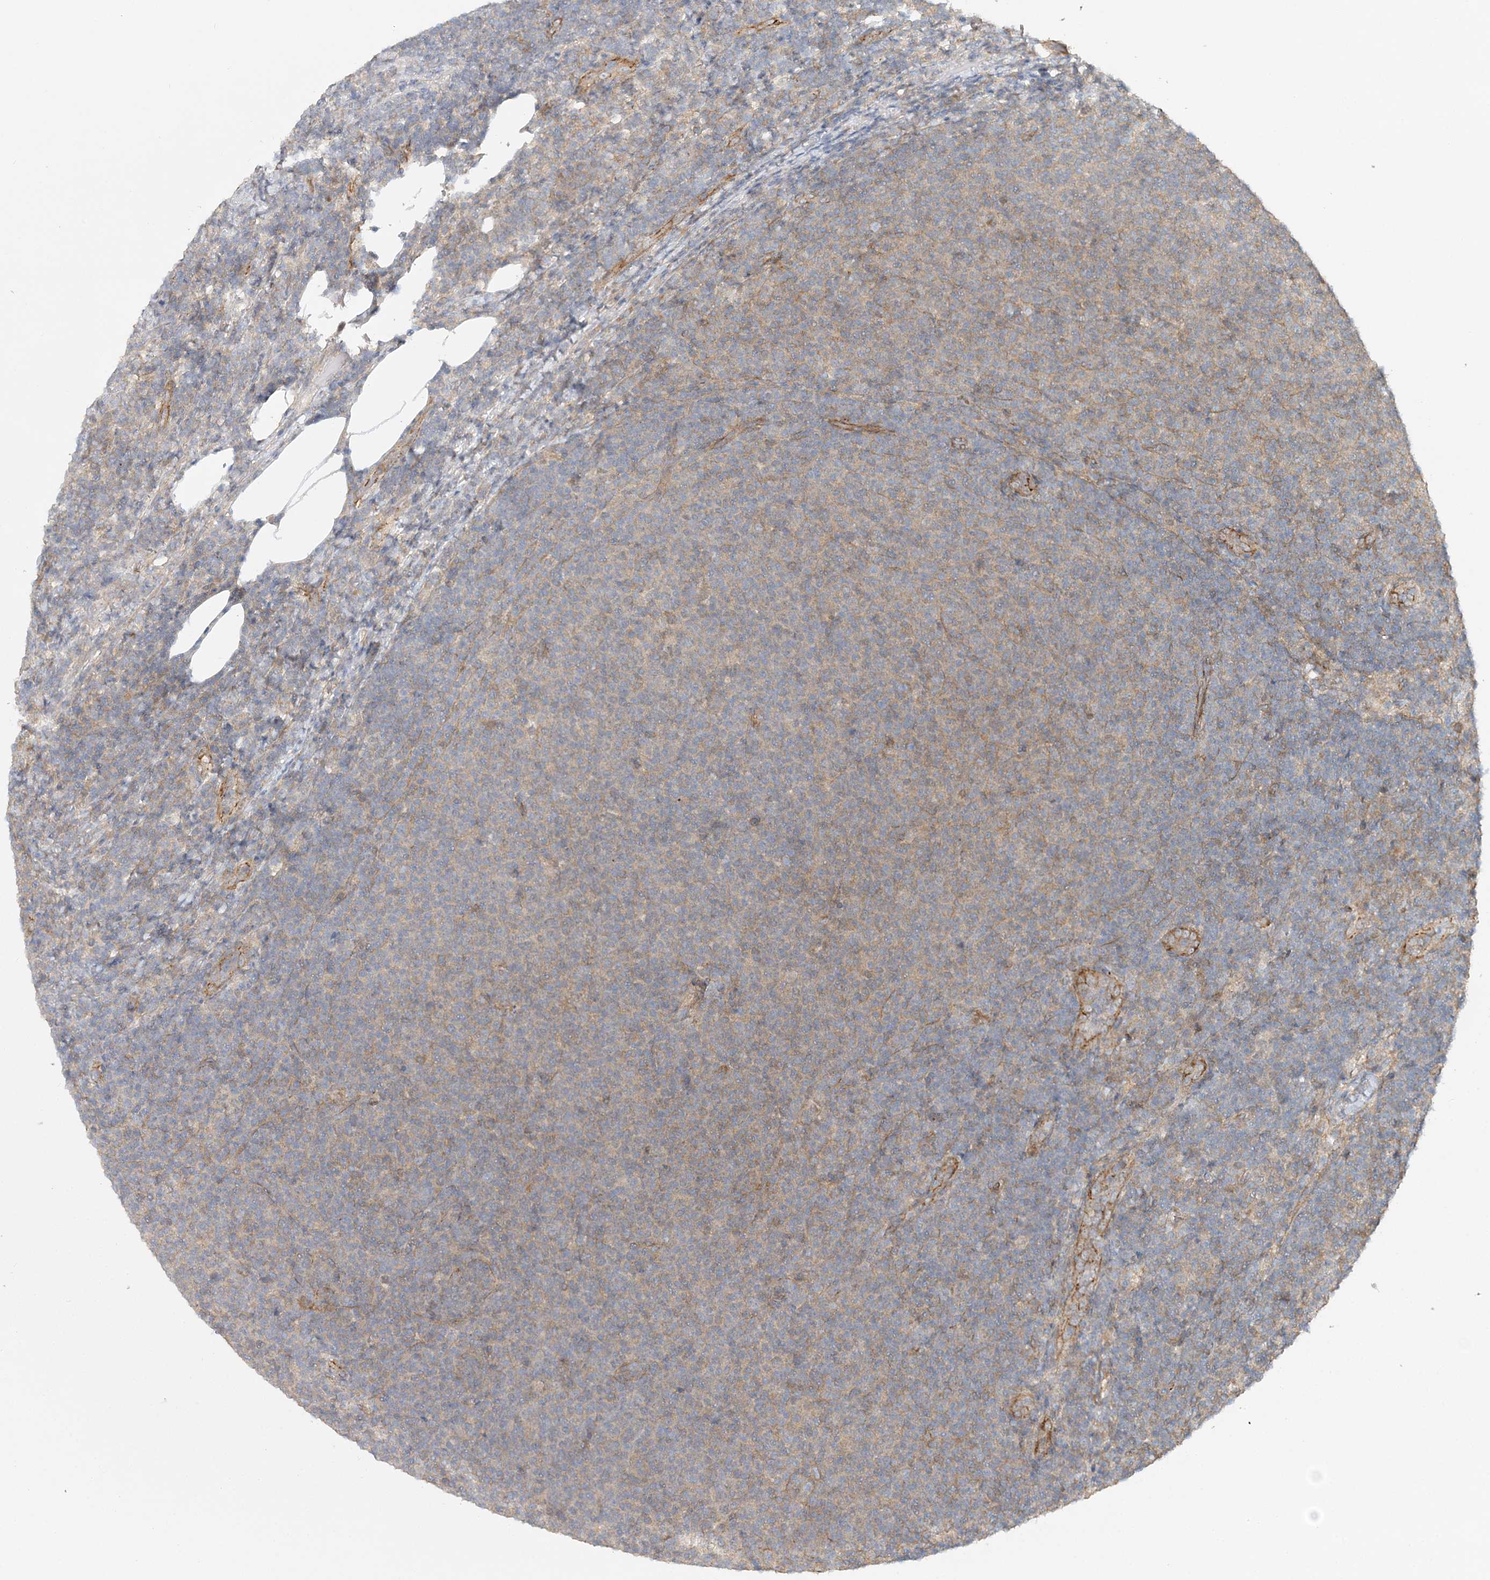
{"staining": {"intensity": "weak", "quantity": "<25%", "location": "cytoplasmic/membranous"}, "tissue": "lymphoma", "cell_type": "Tumor cells", "image_type": "cancer", "snomed": [{"axis": "morphology", "description": "Malignant lymphoma, non-Hodgkin's type, Low grade"}, {"axis": "topography", "description": "Lymph node"}], "caption": "The photomicrograph displays no significant positivity in tumor cells of lymphoma.", "gene": "MAT2B", "patient": {"sex": "male", "age": 66}}